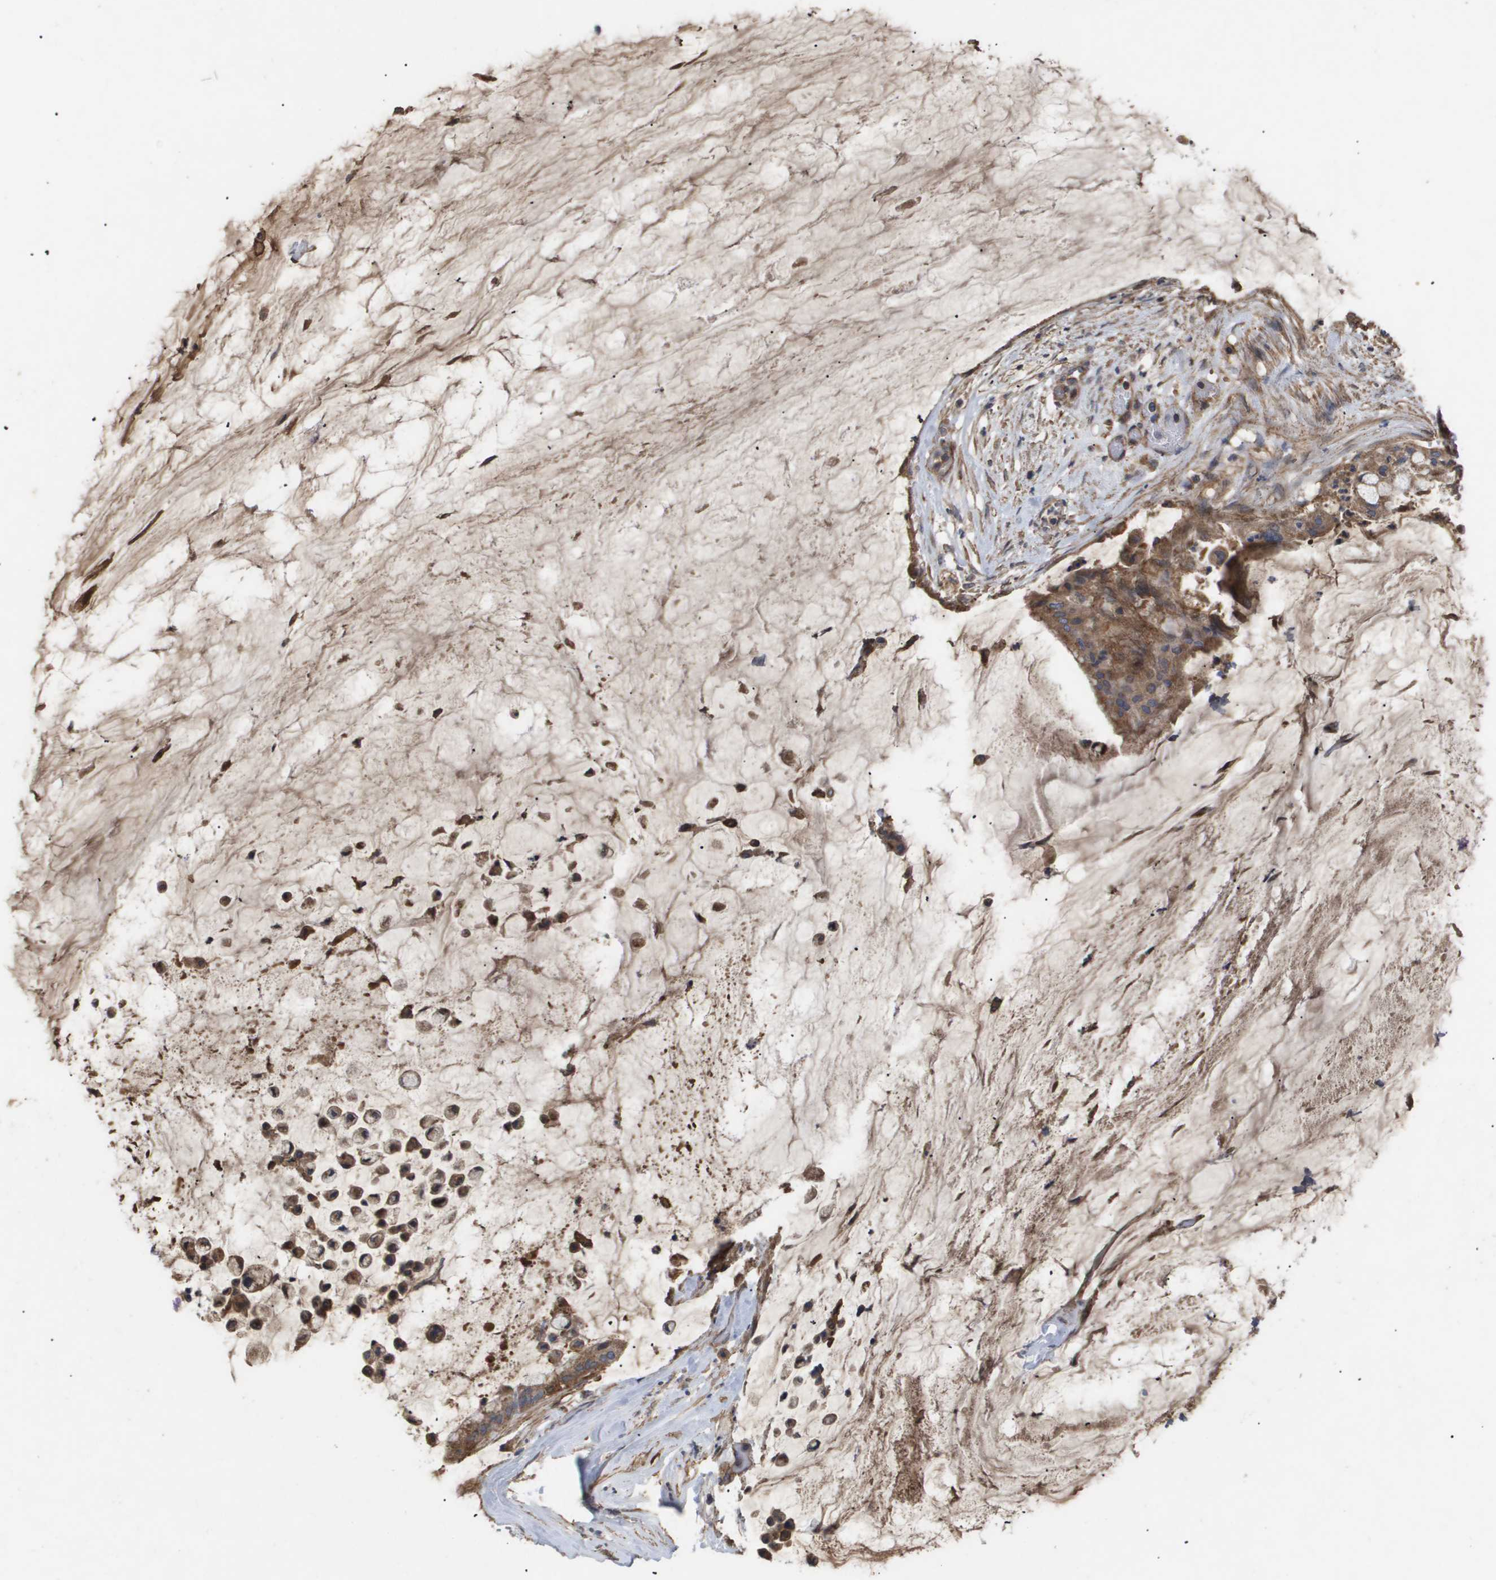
{"staining": {"intensity": "moderate", "quantity": ">75%", "location": "cytoplasmic/membranous"}, "tissue": "pancreatic cancer", "cell_type": "Tumor cells", "image_type": "cancer", "snomed": [{"axis": "morphology", "description": "Adenocarcinoma, NOS"}, {"axis": "topography", "description": "Pancreas"}], "caption": "Protein staining of pancreatic cancer tissue exhibits moderate cytoplasmic/membranous staining in about >75% of tumor cells. Using DAB (brown) and hematoxylin (blue) stains, captured at high magnification using brightfield microscopy.", "gene": "TNS1", "patient": {"sex": "male", "age": 41}}